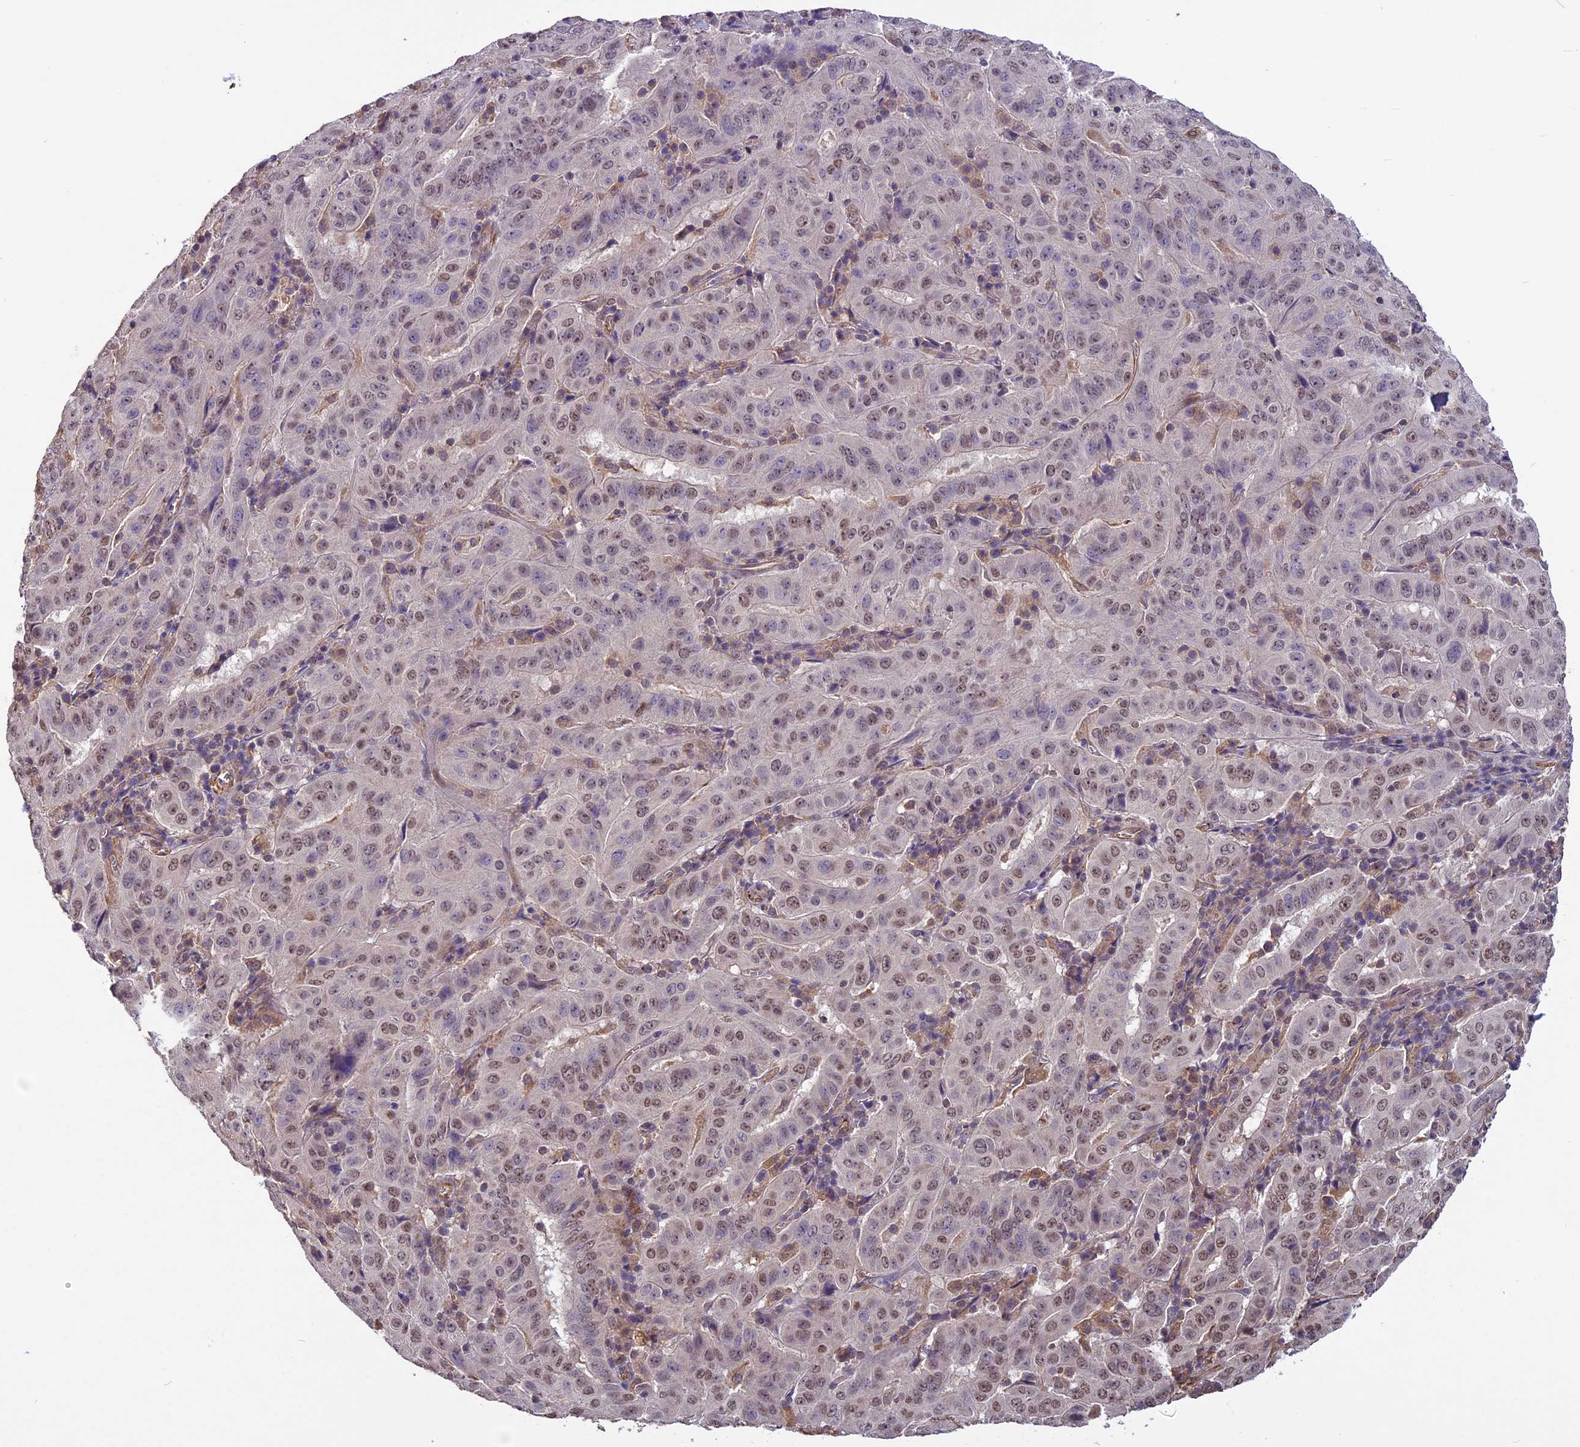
{"staining": {"intensity": "moderate", "quantity": ">75%", "location": "nuclear"}, "tissue": "pancreatic cancer", "cell_type": "Tumor cells", "image_type": "cancer", "snomed": [{"axis": "morphology", "description": "Adenocarcinoma, NOS"}, {"axis": "topography", "description": "Pancreas"}], "caption": "A brown stain labels moderate nuclear expression of a protein in pancreatic adenocarcinoma tumor cells. (DAB (3,3'-diaminobenzidine) IHC, brown staining for protein, blue staining for nuclei).", "gene": "C3orf70", "patient": {"sex": "male", "age": 63}}